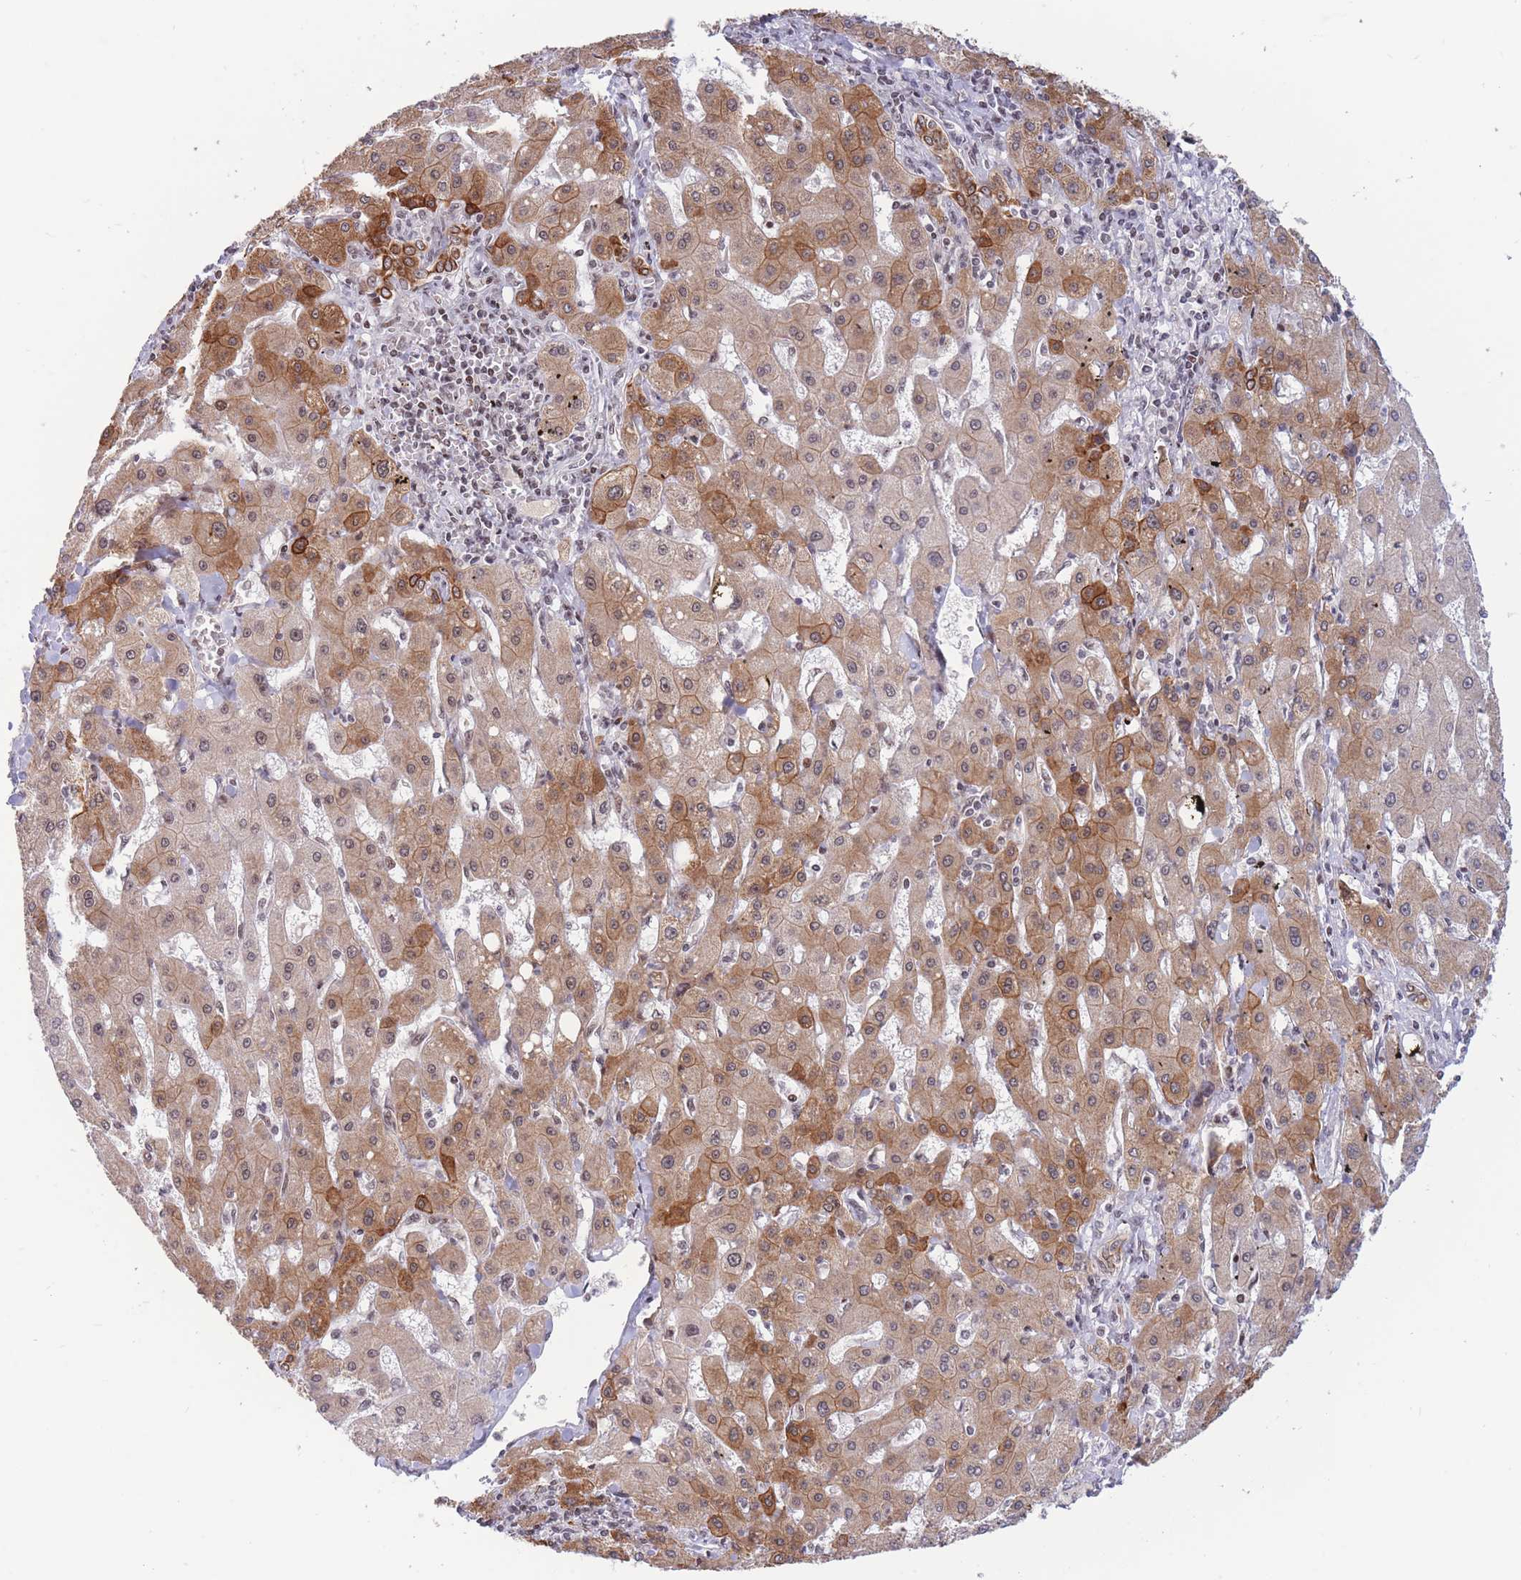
{"staining": {"intensity": "moderate", "quantity": "25%-75%", "location": "cytoplasmic/membranous,nuclear"}, "tissue": "liver cancer", "cell_type": "Tumor cells", "image_type": "cancer", "snomed": [{"axis": "morphology", "description": "Carcinoma, Hepatocellular, NOS"}, {"axis": "topography", "description": "Liver"}], "caption": "About 25%-75% of tumor cells in hepatocellular carcinoma (liver) reveal moderate cytoplasmic/membranous and nuclear protein positivity as visualized by brown immunohistochemical staining.", "gene": "TARBP2", "patient": {"sex": "male", "age": 72}}